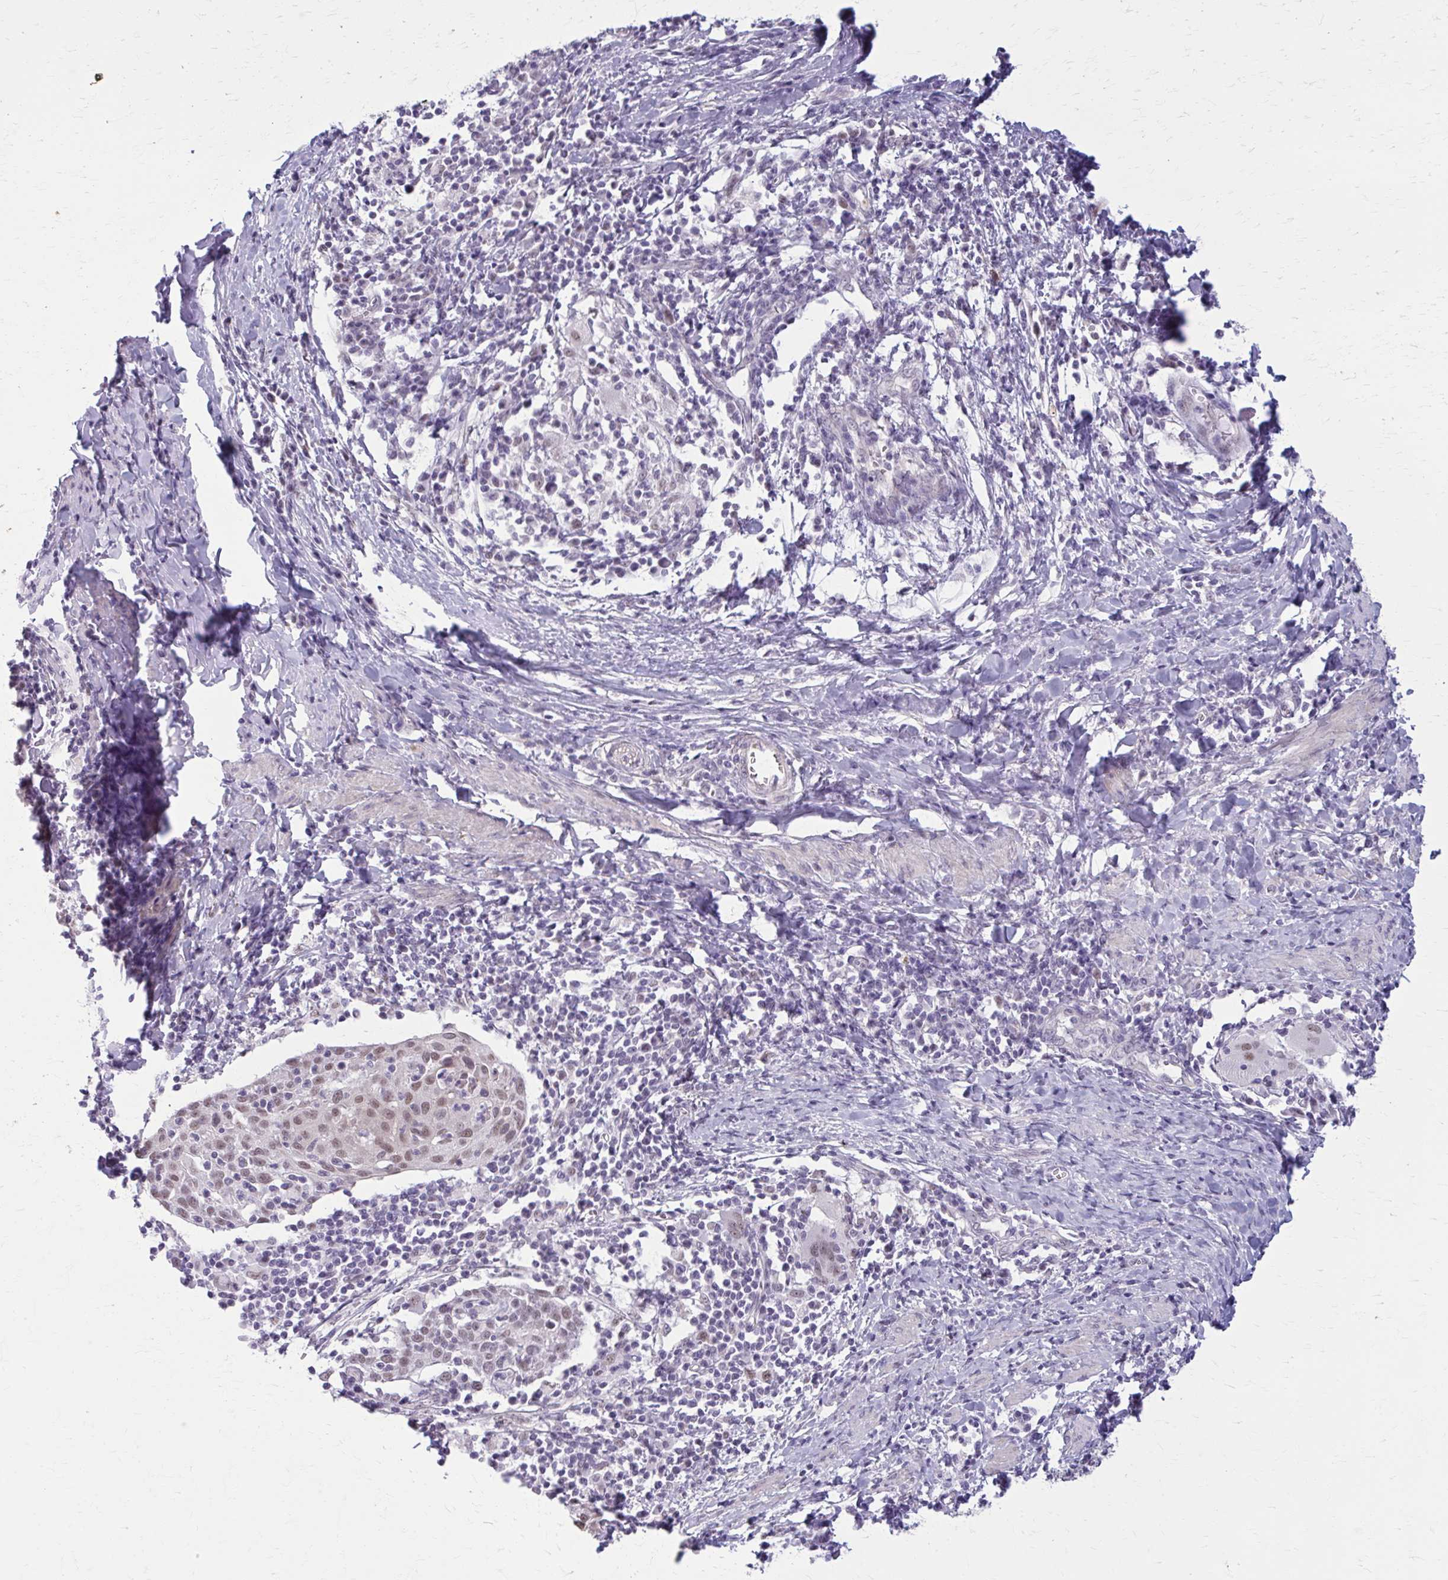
{"staining": {"intensity": "weak", "quantity": "25%-75%", "location": "nuclear"}, "tissue": "cervical cancer", "cell_type": "Tumor cells", "image_type": "cancer", "snomed": [{"axis": "morphology", "description": "Squamous cell carcinoma, NOS"}, {"axis": "topography", "description": "Cervix"}], "caption": "A low amount of weak nuclear expression is appreciated in approximately 25%-75% of tumor cells in cervical cancer (squamous cell carcinoma) tissue.", "gene": "NUMBL", "patient": {"sex": "female", "age": 52}}